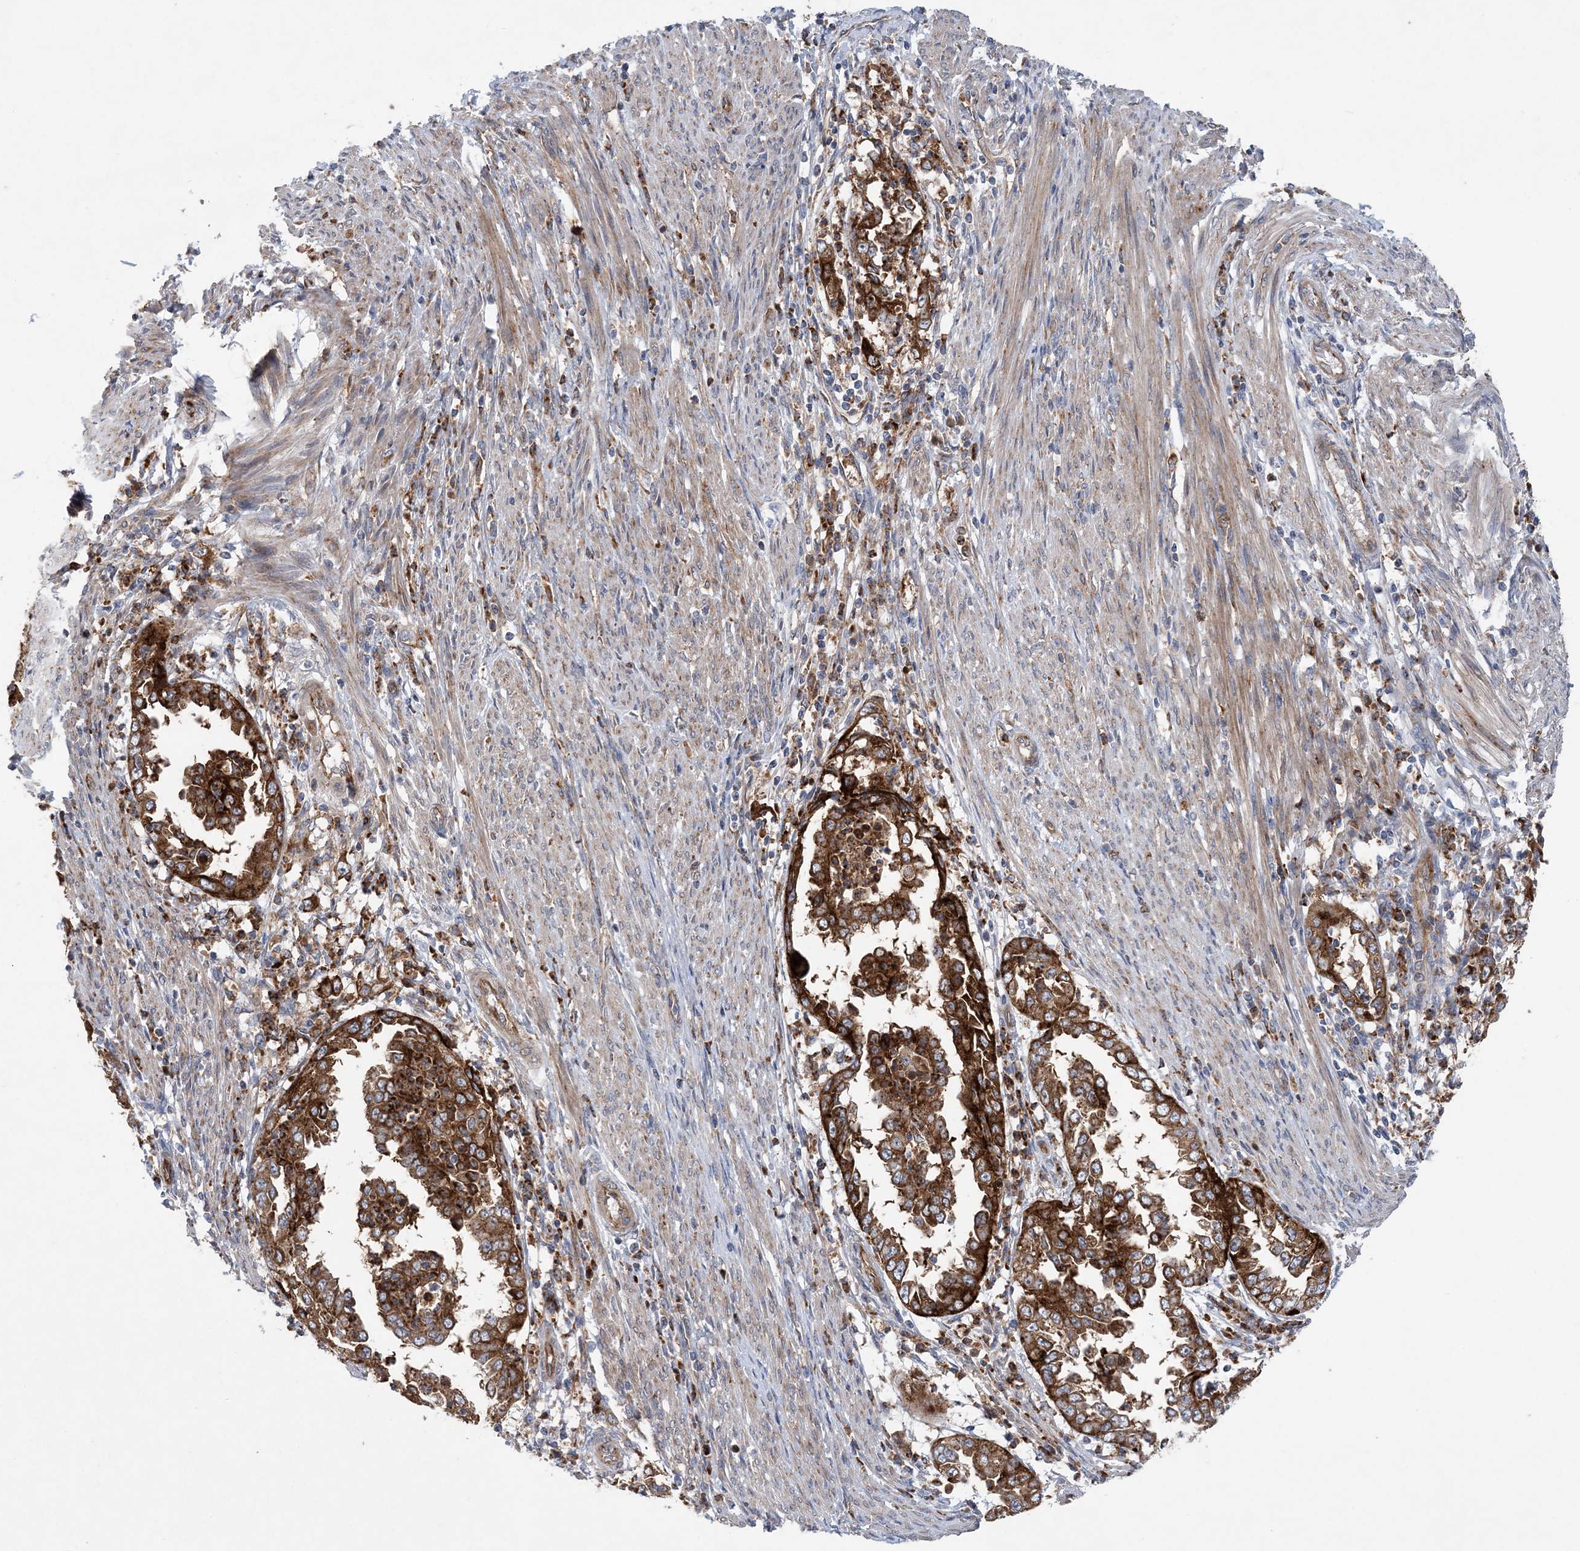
{"staining": {"intensity": "strong", "quantity": ">75%", "location": "cytoplasmic/membranous"}, "tissue": "endometrial cancer", "cell_type": "Tumor cells", "image_type": "cancer", "snomed": [{"axis": "morphology", "description": "Adenocarcinoma, NOS"}, {"axis": "topography", "description": "Endometrium"}], "caption": "Immunohistochemical staining of human adenocarcinoma (endometrial) shows strong cytoplasmic/membranous protein positivity in about >75% of tumor cells.", "gene": "PTTG1IP", "patient": {"sex": "female", "age": 85}}